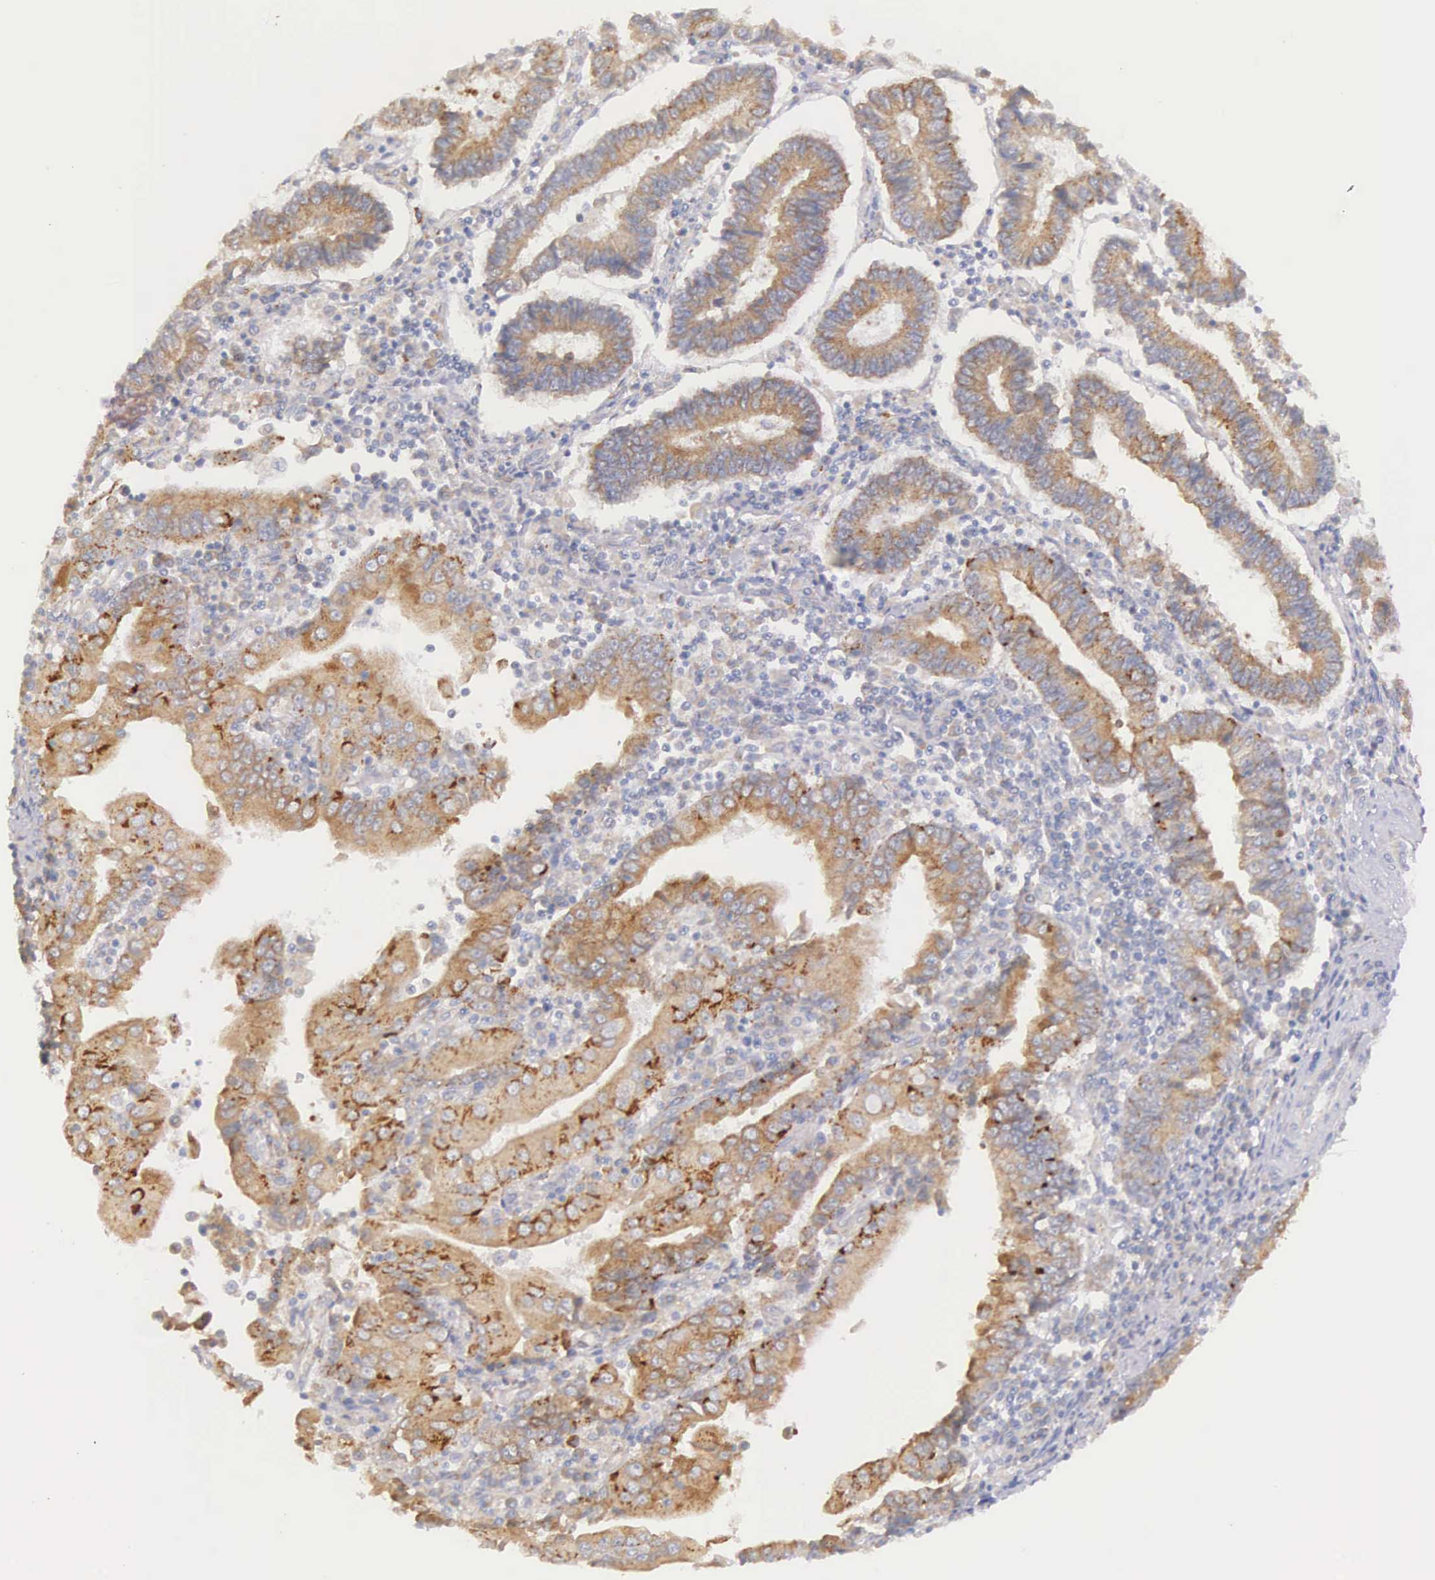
{"staining": {"intensity": "weak", "quantity": "25%-75%", "location": "cytoplasmic/membranous"}, "tissue": "endometrial cancer", "cell_type": "Tumor cells", "image_type": "cancer", "snomed": [{"axis": "morphology", "description": "Adenocarcinoma, NOS"}, {"axis": "topography", "description": "Endometrium"}], "caption": "Immunohistochemistry (IHC) of endometrial cancer (adenocarcinoma) displays low levels of weak cytoplasmic/membranous positivity in approximately 25%-75% of tumor cells.", "gene": "NSDHL", "patient": {"sex": "female", "age": 75}}